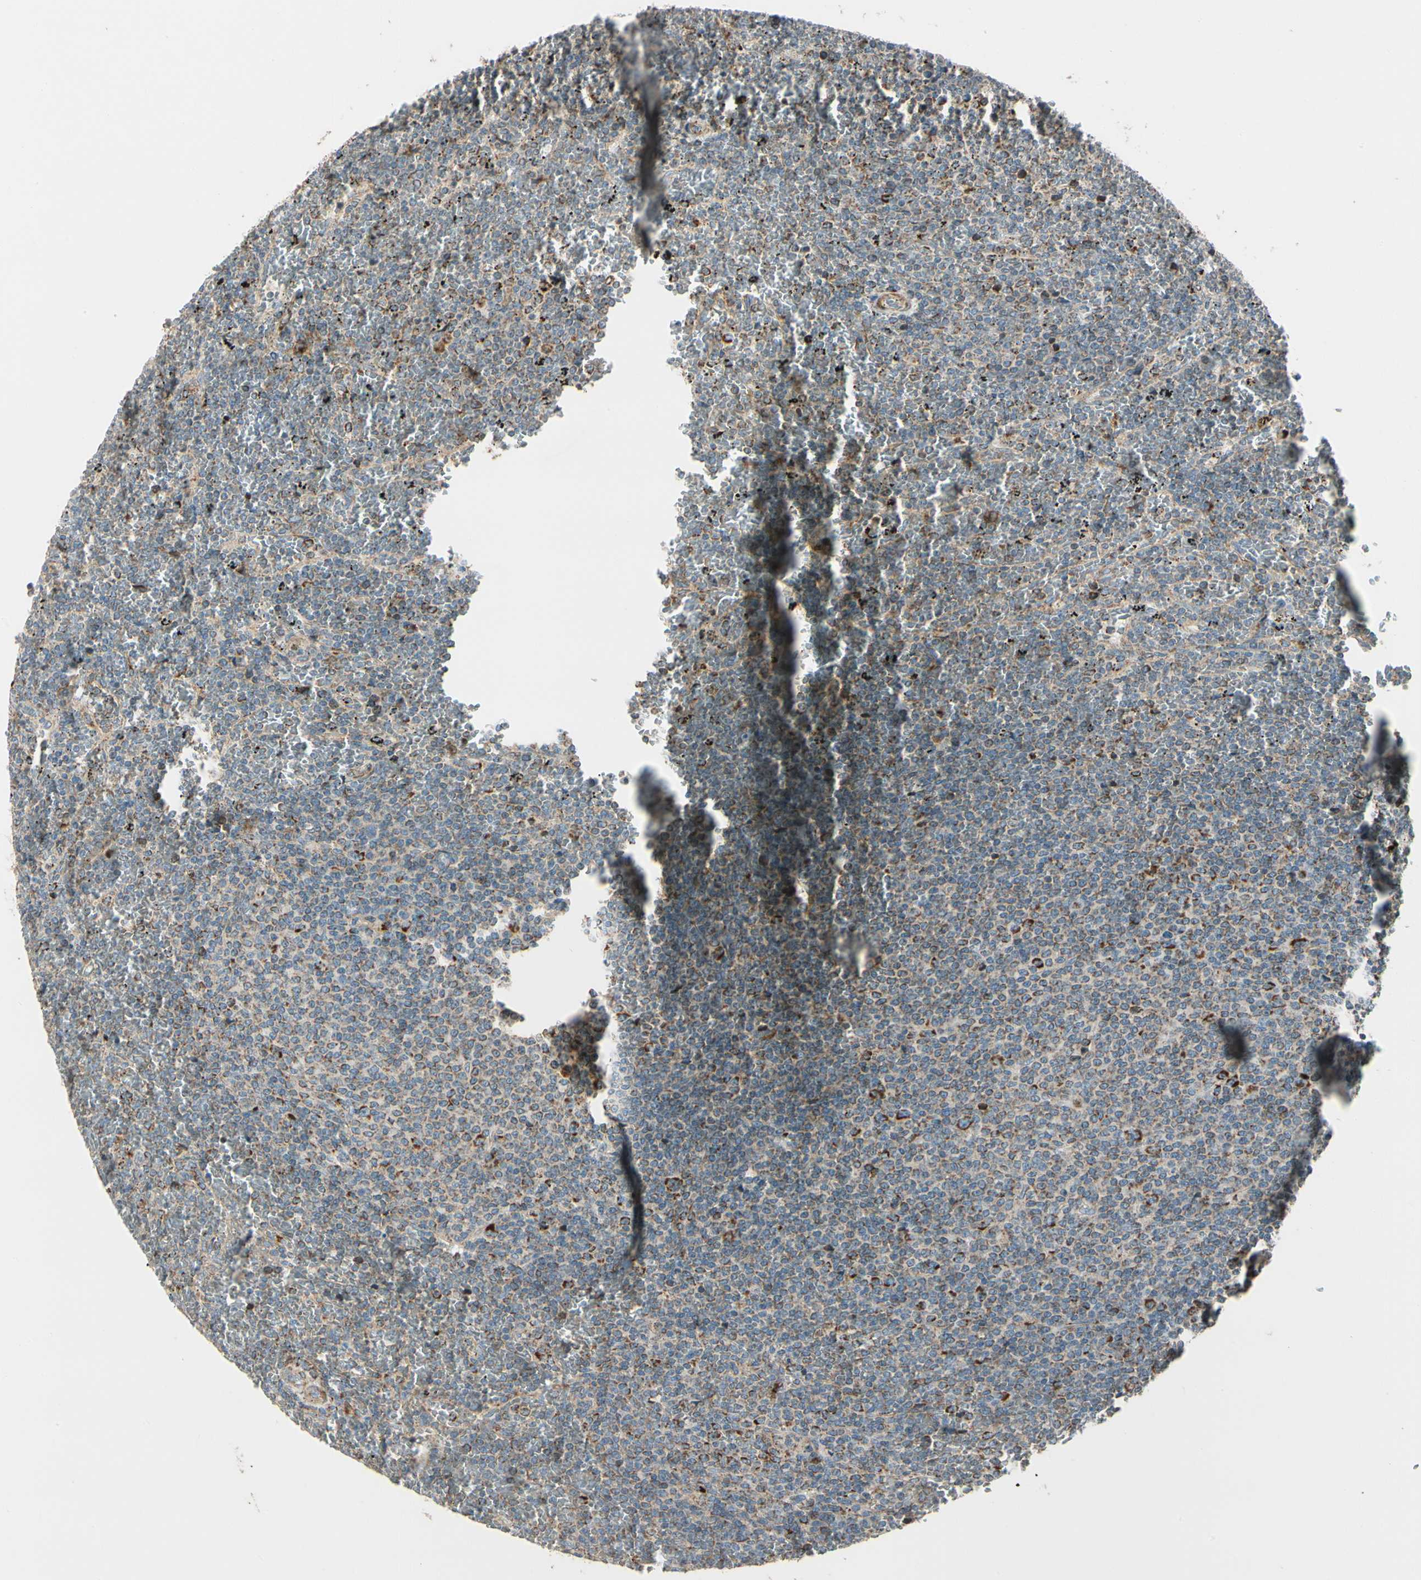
{"staining": {"intensity": "moderate", "quantity": "25%-75%", "location": "cytoplasmic/membranous"}, "tissue": "lymphoma", "cell_type": "Tumor cells", "image_type": "cancer", "snomed": [{"axis": "morphology", "description": "Malignant lymphoma, non-Hodgkin's type, Low grade"}, {"axis": "topography", "description": "Spleen"}], "caption": "A micrograph showing moderate cytoplasmic/membranous staining in approximately 25%-75% of tumor cells in lymphoma, as visualized by brown immunohistochemical staining.", "gene": "MRPL9", "patient": {"sex": "female", "age": 77}}